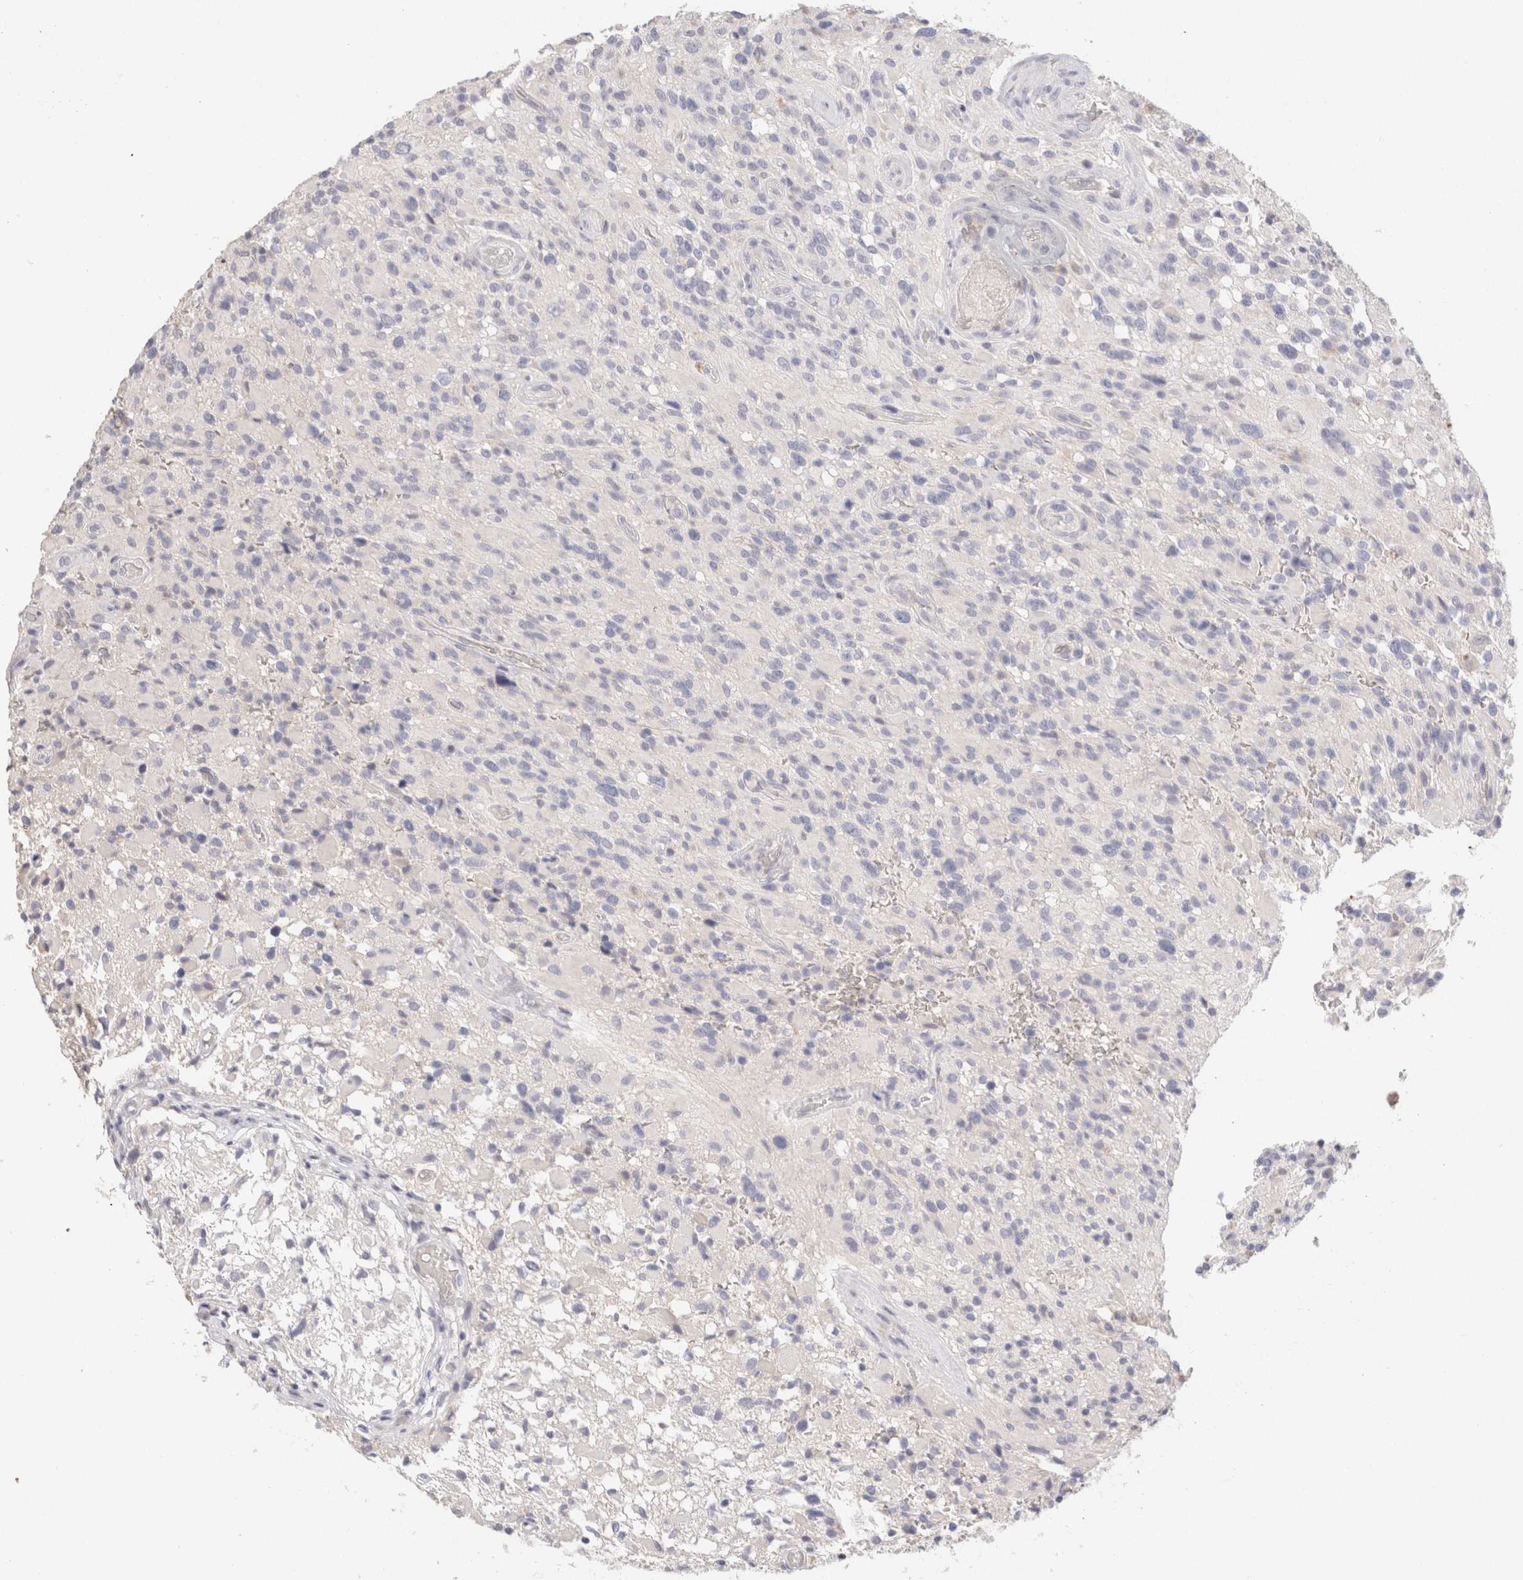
{"staining": {"intensity": "negative", "quantity": "none", "location": "none"}, "tissue": "glioma", "cell_type": "Tumor cells", "image_type": "cancer", "snomed": [{"axis": "morphology", "description": "Glioma, malignant, High grade"}, {"axis": "topography", "description": "Brain"}], "caption": "Immunohistochemistry image of glioma stained for a protein (brown), which demonstrates no positivity in tumor cells. The staining is performed using DAB (3,3'-diaminobenzidine) brown chromogen with nuclei counter-stained in using hematoxylin.", "gene": "SCGB2A2", "patient": {"sex": "male", "age": 71}}